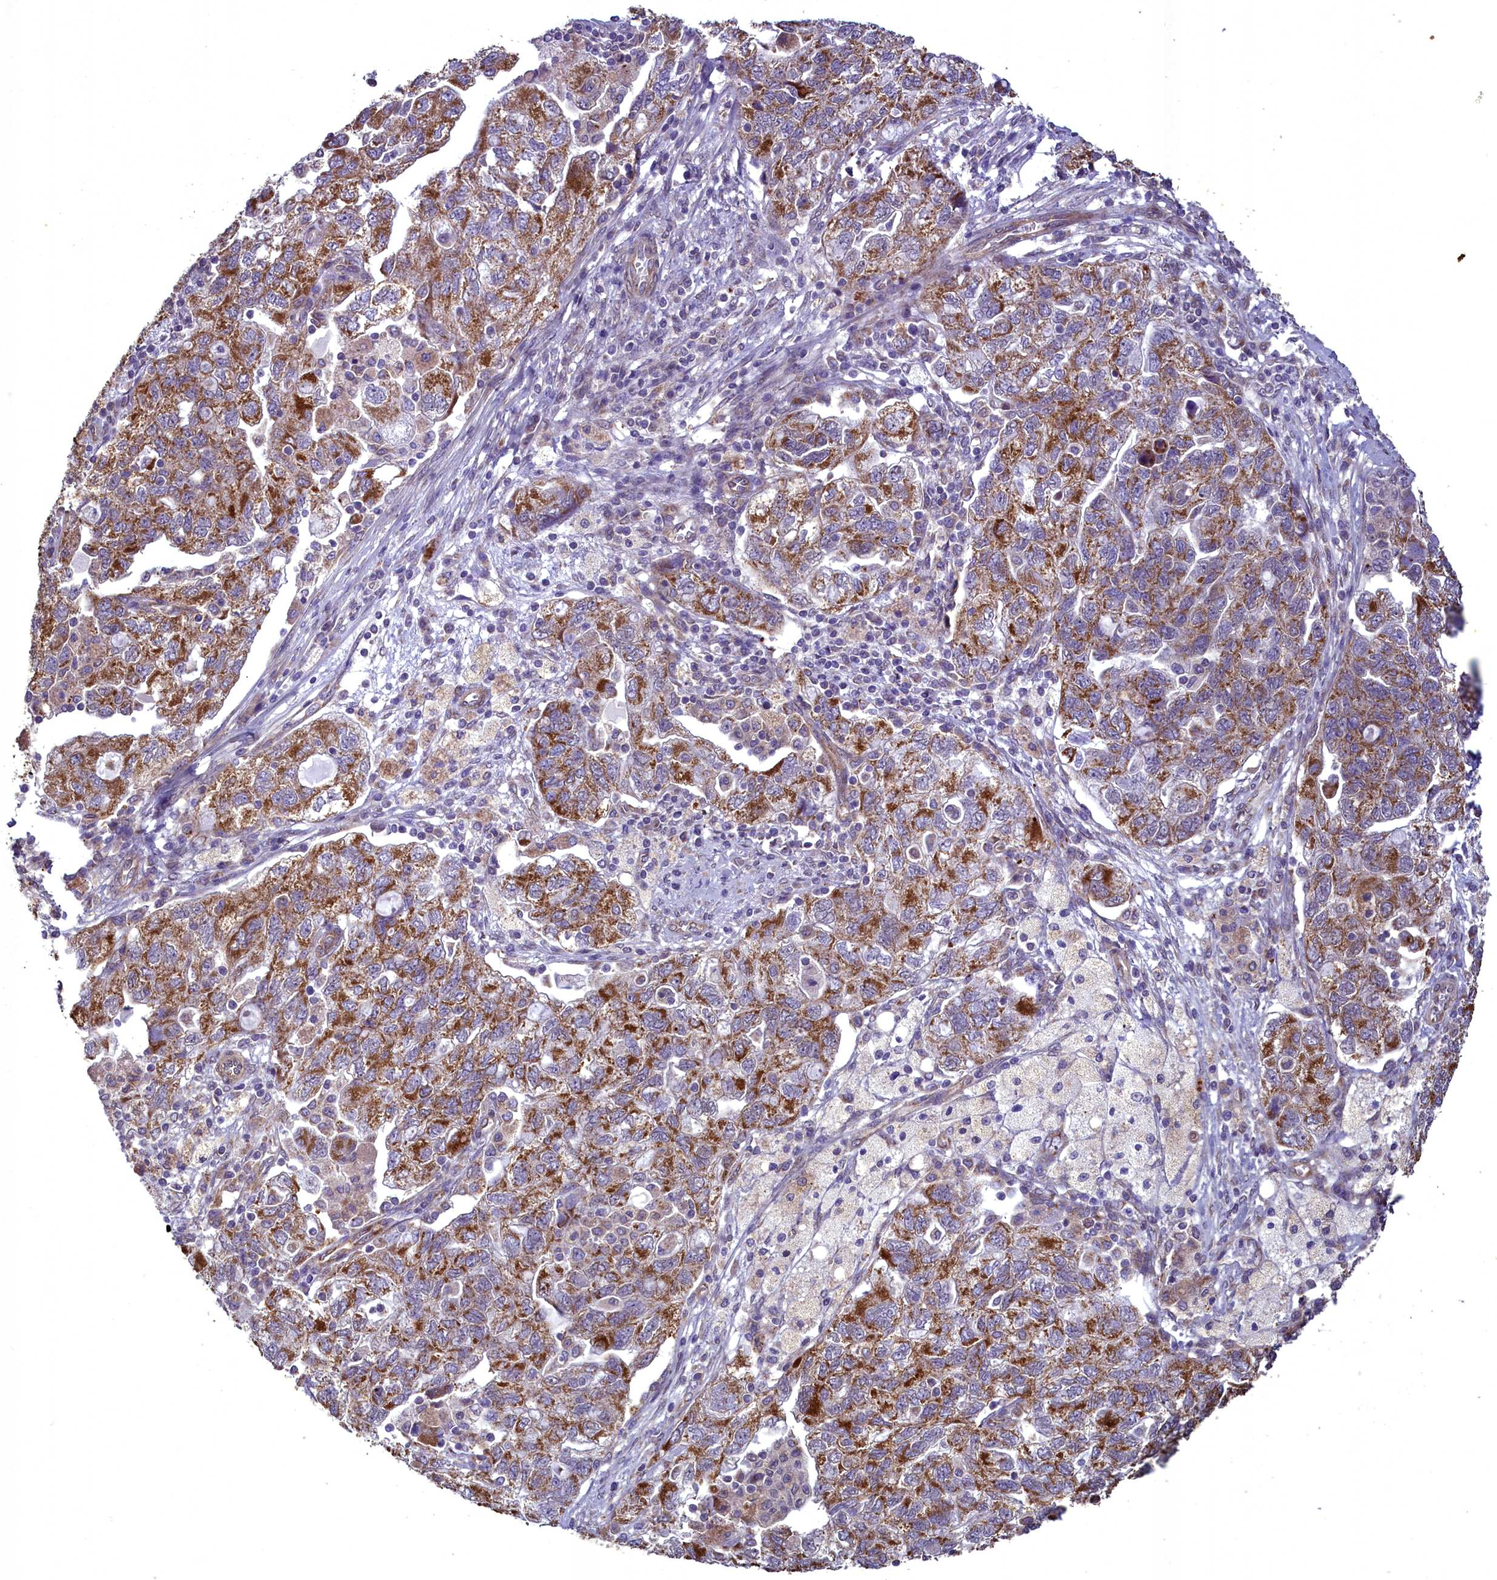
{"staining": {"intensity": "moderate", "quantity": ">75%", "location": "cytoplasmic/membranous"}, "tissue": "ovarian cancer", "cell_type": "Tumor cells", "image_type": "cancer", "snomed": [{"axis": "morphology", "description": "Carcinoma, NOS"}, {"axis": "morphology", "description": "Cystadenocarcinoma, serous, NOS"}, {"axis": "topography", "description": "Ovary"}], "caption": "A photomicrograph showing moderate cytoplasmic/membranous staining in approximately >75% of tumor cells in ovarian cancer, as visualized by brown immunohistochemical staining.", "gene": "ACAD8", "patient": {"sex": "female", "age": 69}}